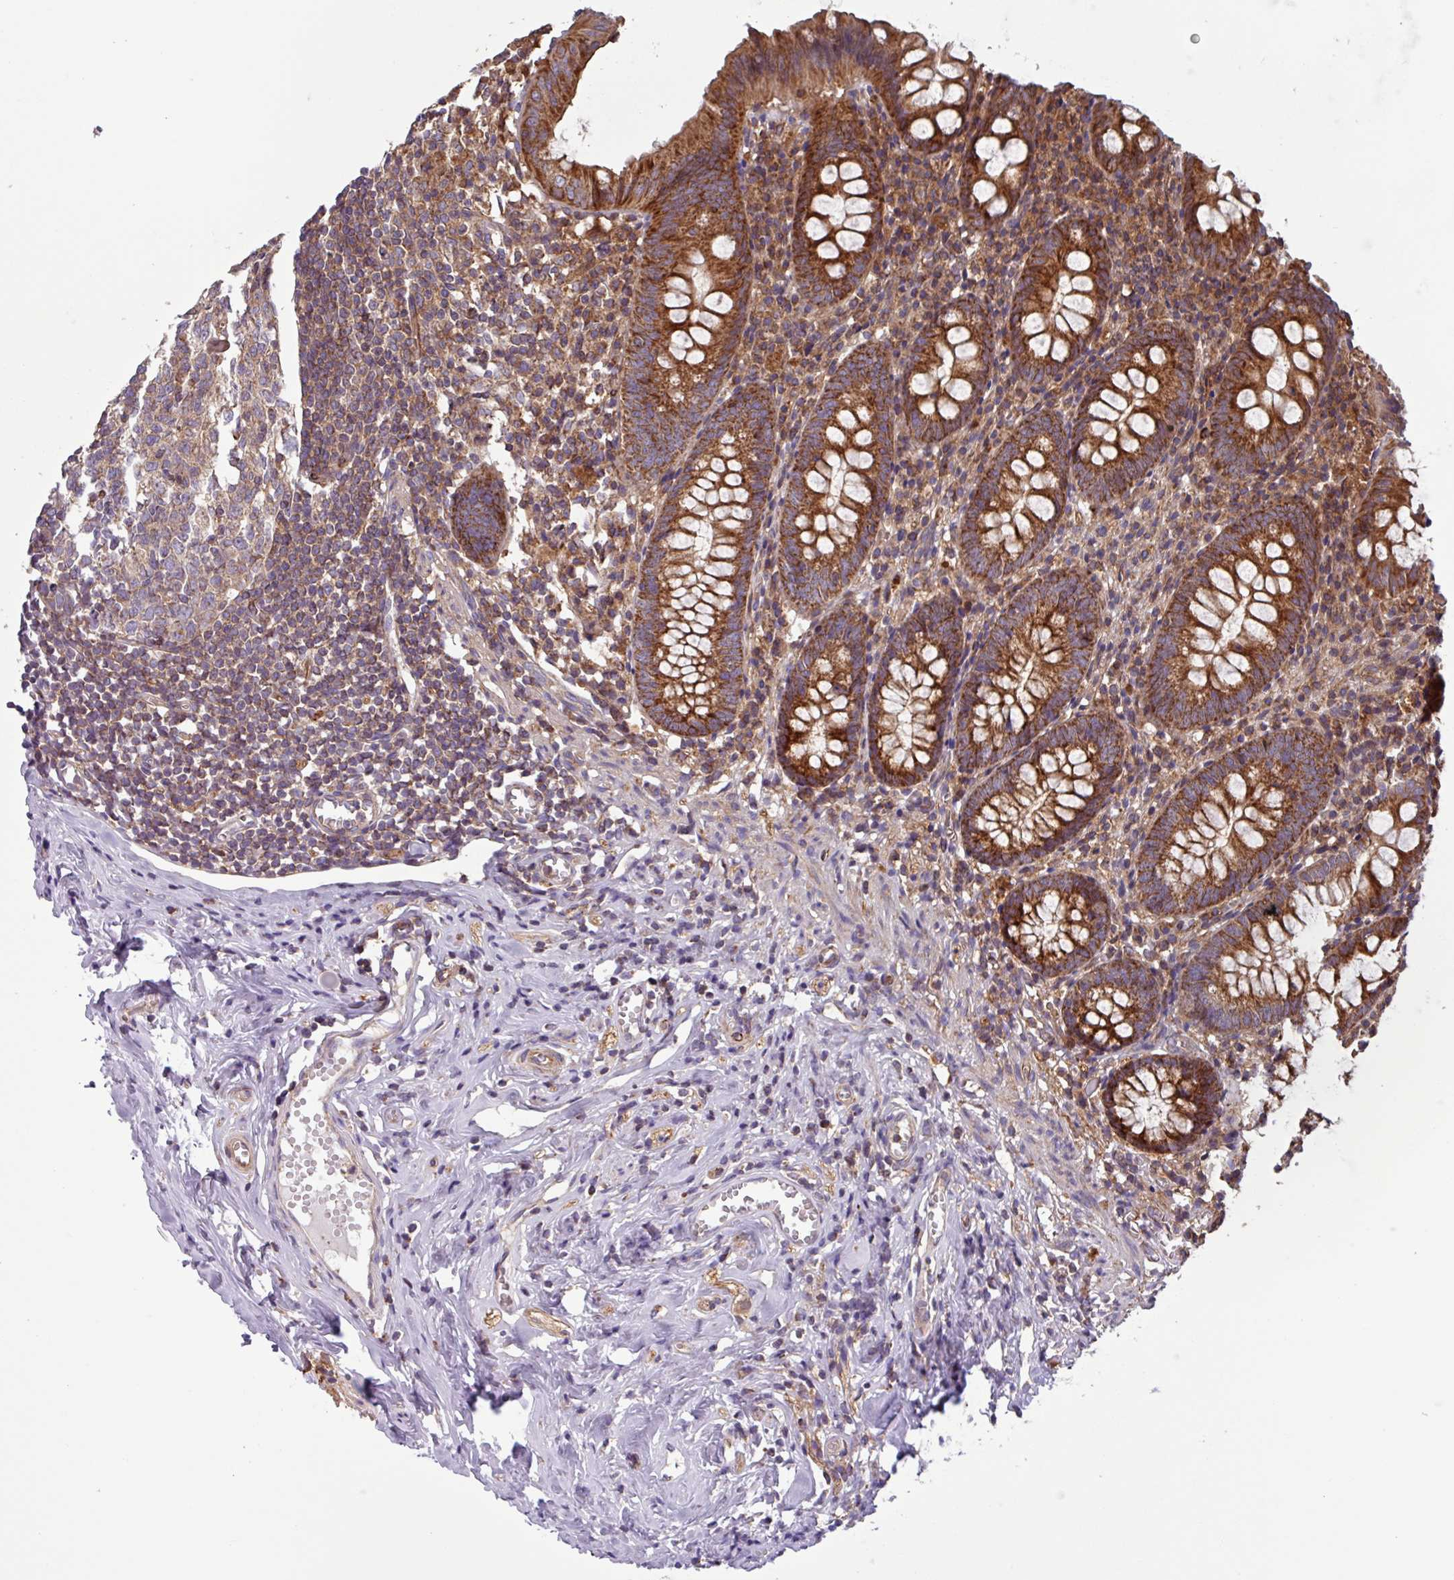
{"staining": {"intensity": "strong", "quantity": ">75%", "location": "cytoplasmic/membranous"}, "tissue": "appendix", "cell_type": "Glandular cells", "image_type": "normal", "snomed": [{"axis": "morphology", "description": "Normal tissue, NOS"}, {"axis": "topography", "description": "Appendix"}], "caption": "Strong cytoplasmic/membranous protein staining is identified in about >75% of glandular cells in appendix. (brown staining indicates protein expression, while blue staining denotes nuclei).", "gene": "PLEKHD1", "patient": {"sex": "female", "age": 51}}